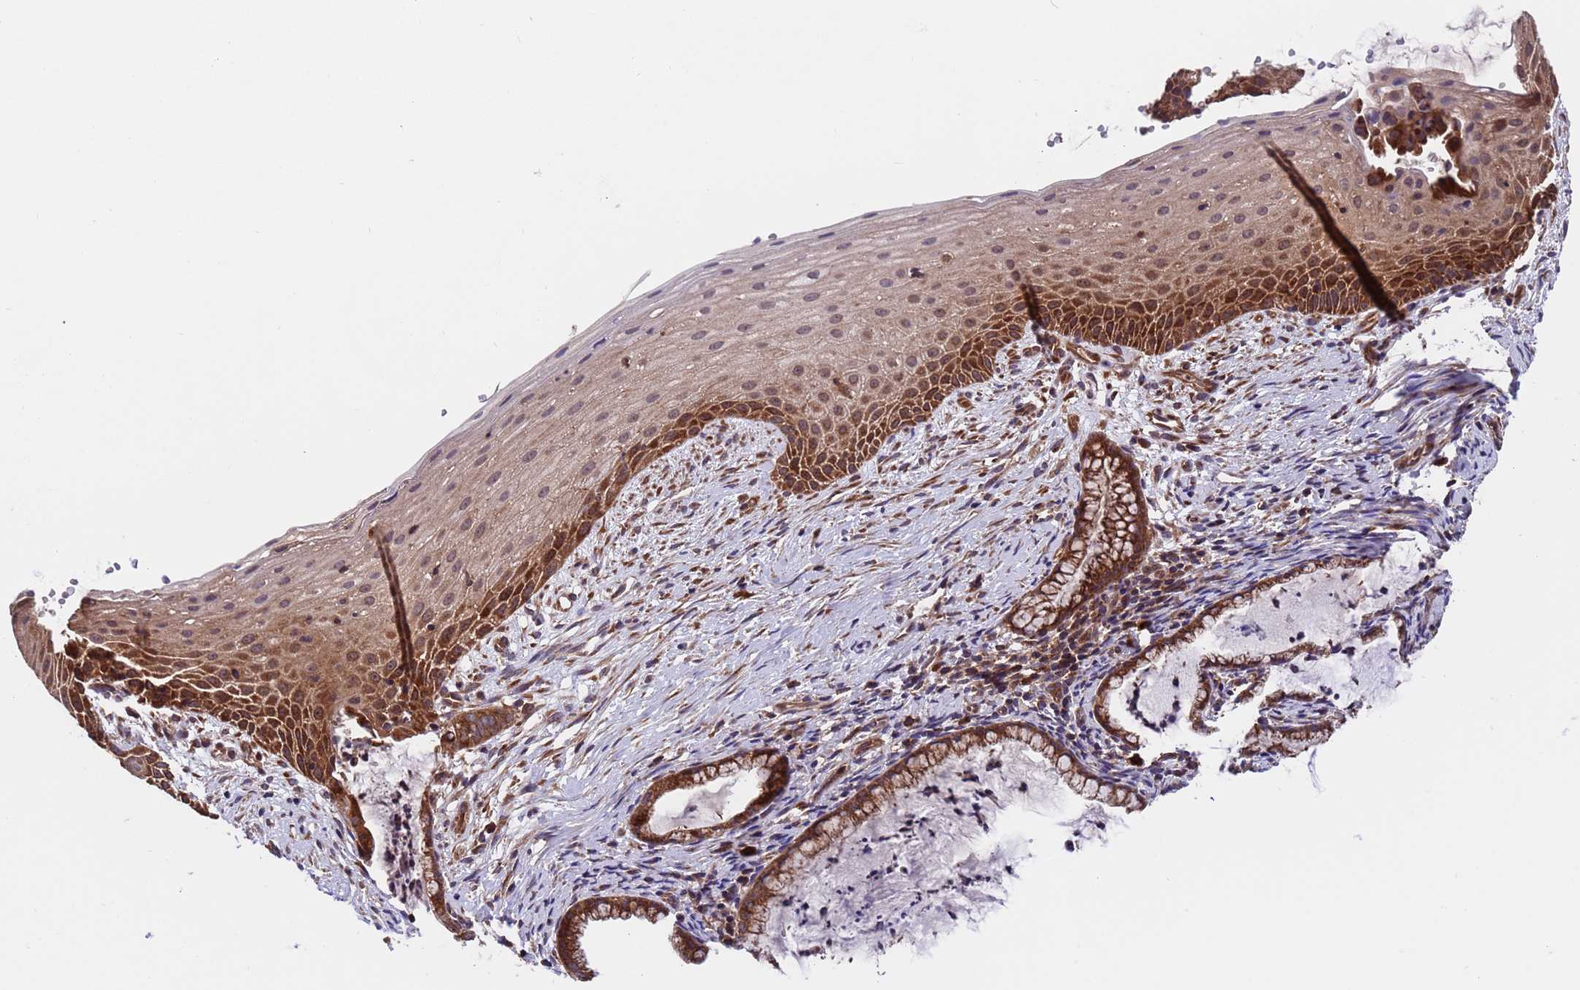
{"staining": {"intensity": "strong", "quantity": ">75%", "location": "cytoplasmic/membranous"}, "tissue": "cervix", "cell_type": "Glandular cells", "image_type": "normal", "snomed": [{"axis": "morphology", "description": "Normal tissue, NOS"}, {"axis": "topography", "description": "Cervix"}], "caption": "Brown immunohistochemical staining in unremarkable cervix demonstrates strong cytoplasmic/membranous expression in approximately >75% of glandular cells. (brown staining indicates protein expression, while blue staining denotes nuclei).", "gene": "TSR3", "patient": {"sex": "female", "age": 36}}